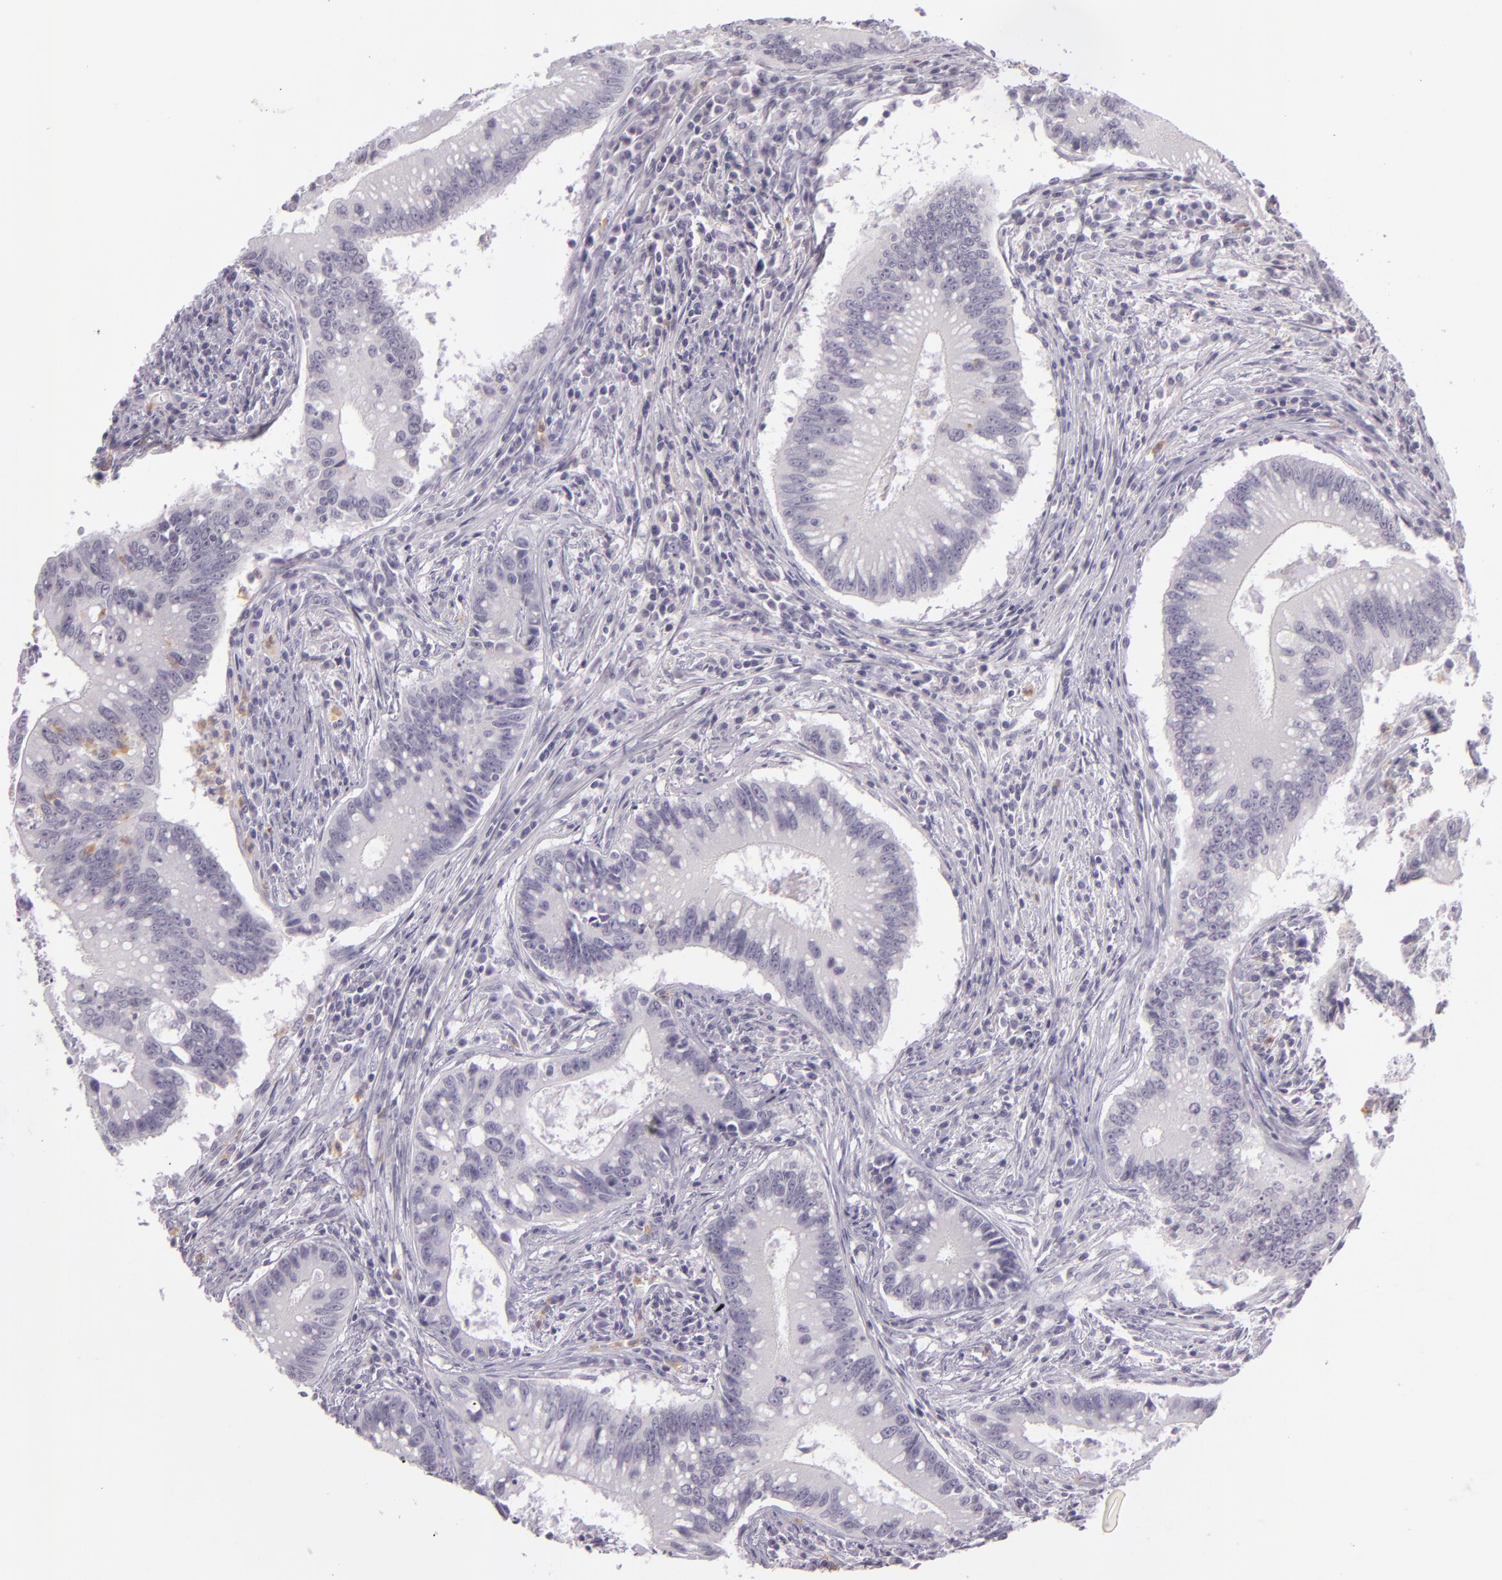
{"staining": {"intensity": "negative", "quantity": "none", "location": "none"}, "tissue": "colorectal cancer", "cell_type": "Tumor cells", "image_type": "cancer", "snomed": [{"axis": "morphology", "description": "Adenocarcinoma, NOS"}, {"axis": "topography", "description": "Rectum"}], "caption": "Immunohistochemistry of colorectal cancer (adenocarcinoma) reveals no staining in tumor cells.", "gene": "CBS", "patient": {"sex": "female", "age": 81}}